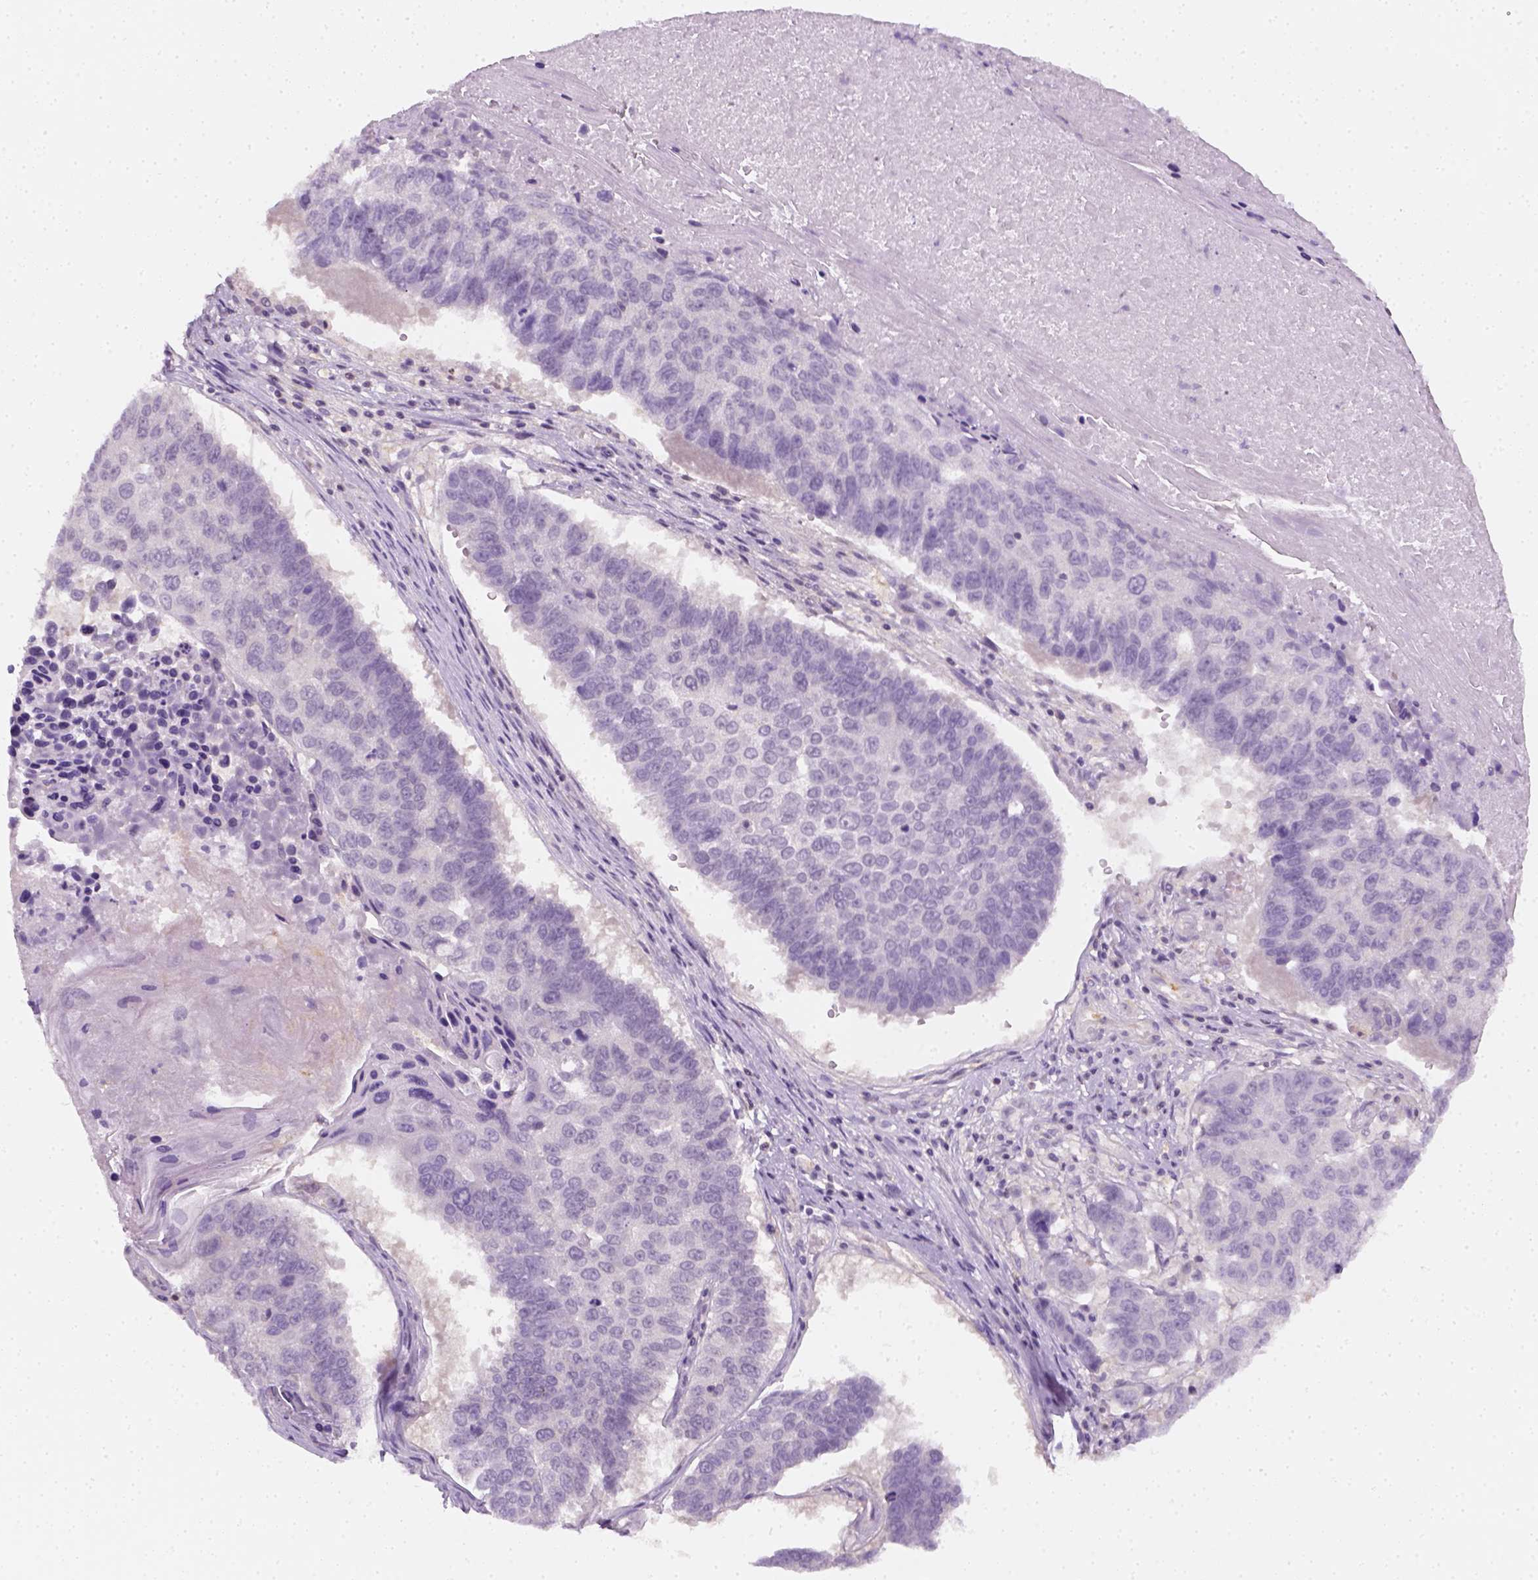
{"staining": {"intensity": "negative", "quantity": "none", "location": "none"}, "tissue": "lung cancer", "cell_type": "Tumor cells", "image_type": "cancer", "snomed": [{"axis": "morphology", "description": "Squamous cell carcinoma, NOS"}, {"axis": "topography", "description": "Lung"}], "caption": "Tumor cells are negative for protein expression in human squamous cell carcinoma (lung).", "gene": "EPHB1", "patient": {"sex": "male", "age": 73}}